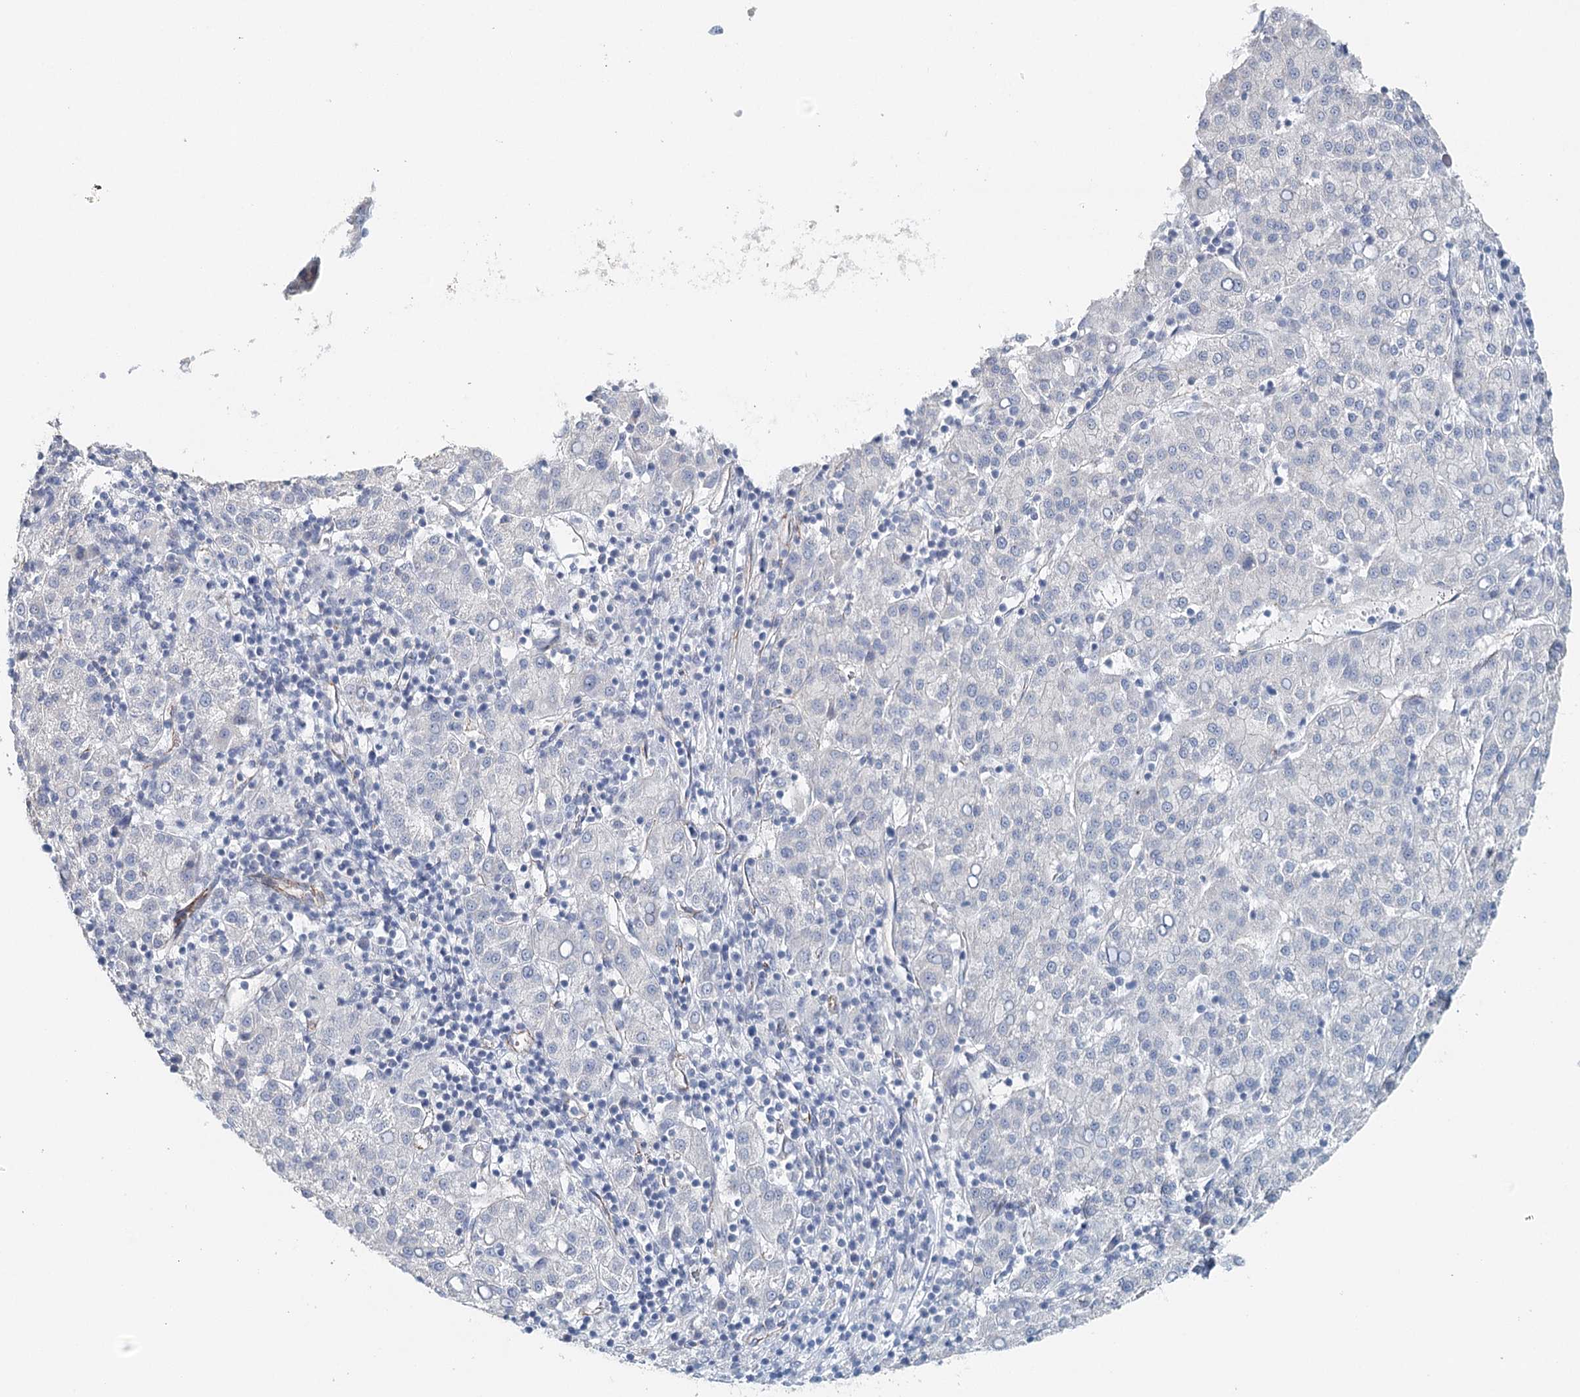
{"staining": {"intensity": "negative", "quantity": "none", "location": "none"}, "tissue": "liver cancer", "cell_type": "Tumor cells", "image_type": "cancer", "snomed": [{"axis": "morphology", "description": "Carcinoma, Hepatocellular, NOS"}, {"axis": "topography", "description": "Liver"}], "caption": "This is a micrograph of immunohistochemistry staining of liver cancer (hepatocellular carcinoma), which shows no expression in tumor cells. Nuclei are stained in blue.", "gene": "SYNPO", "patient": {"sex": "female", "age": 58}}